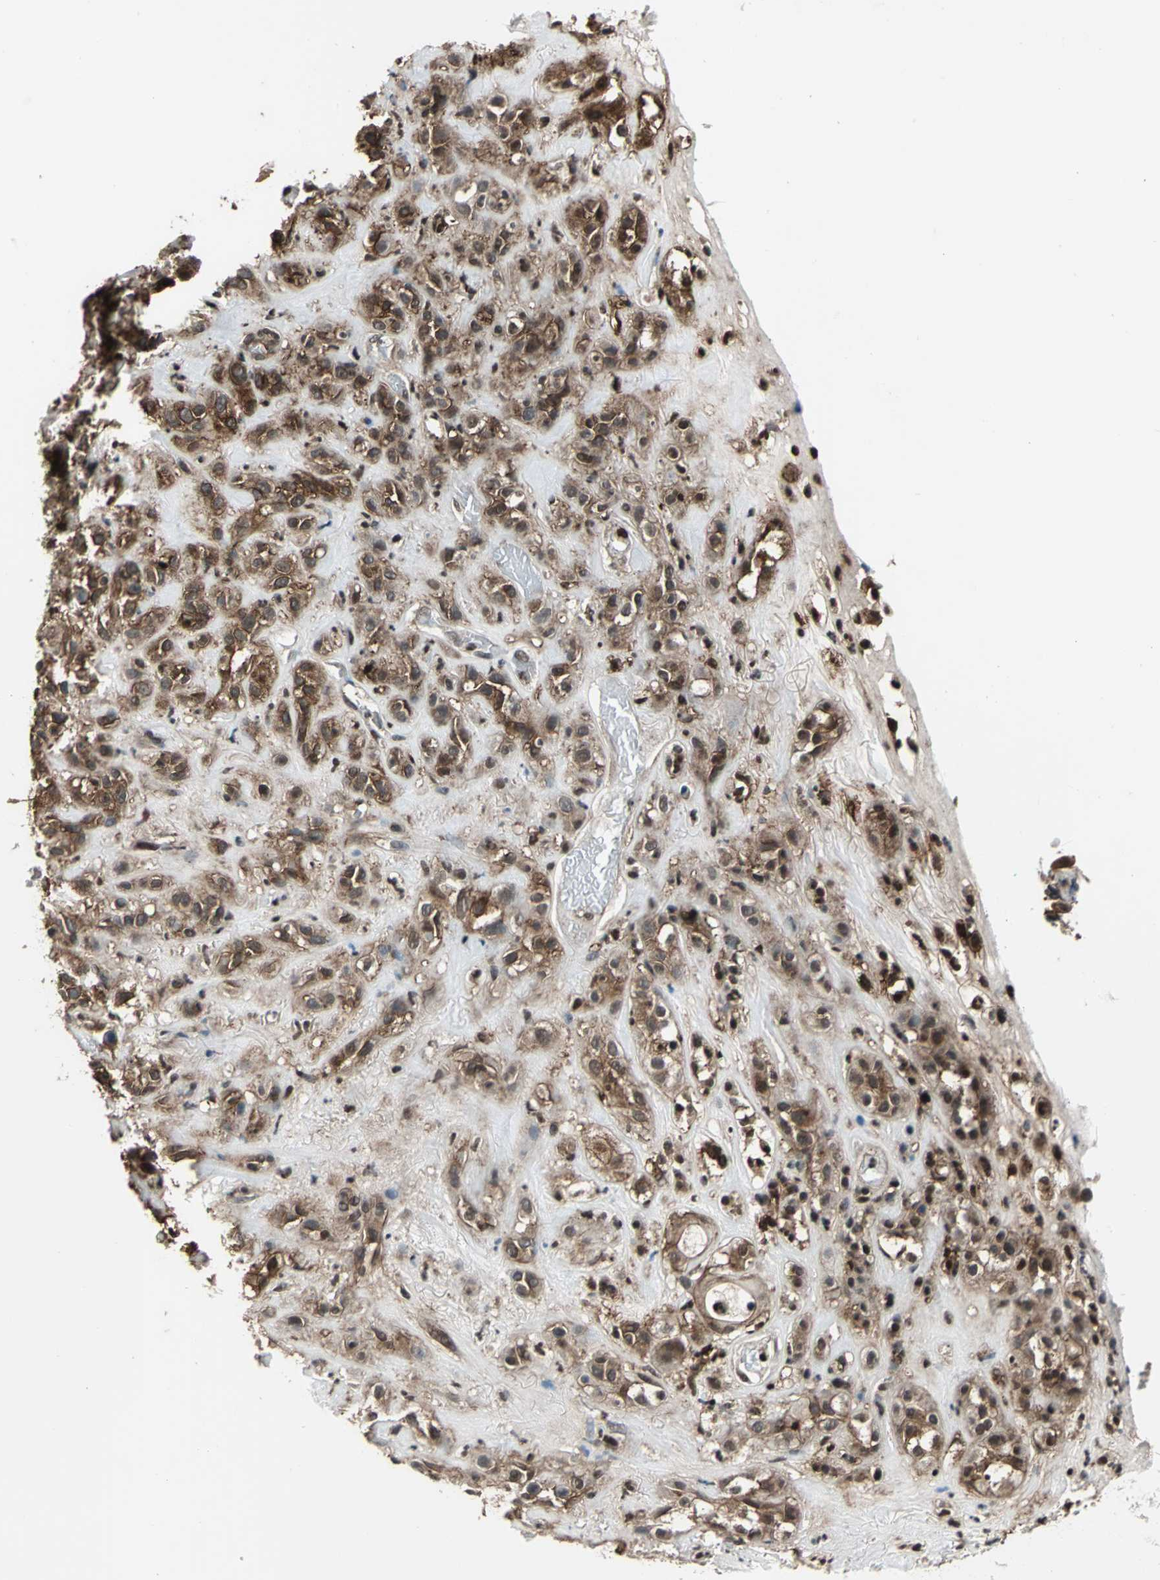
{"staining": {"intensity": "moderate", "quantity": ">75%", "location": "cytoplasmic/membranous,nuclear"}, "tissue": "head and neck cancer", "cell_type": "Tumor cells", "image_type": "cancer", "snomed": [{"axis": "morphology", "description": "Squamous cell carcinoma, NOS"}, {"axis": "topography", "description": "Head-Neck"}], "caption": "Moderate cytoplasmic/membranous and nuclear staining is present in approximately >75% of tumor cells in head and neck cancer. (DAB (3,3'-diaminobenzidine) = brown stain, brightfield microscopy at high magnification).", "gene": "NR2C2", "patient": {"sex": "male", "age": 62}}